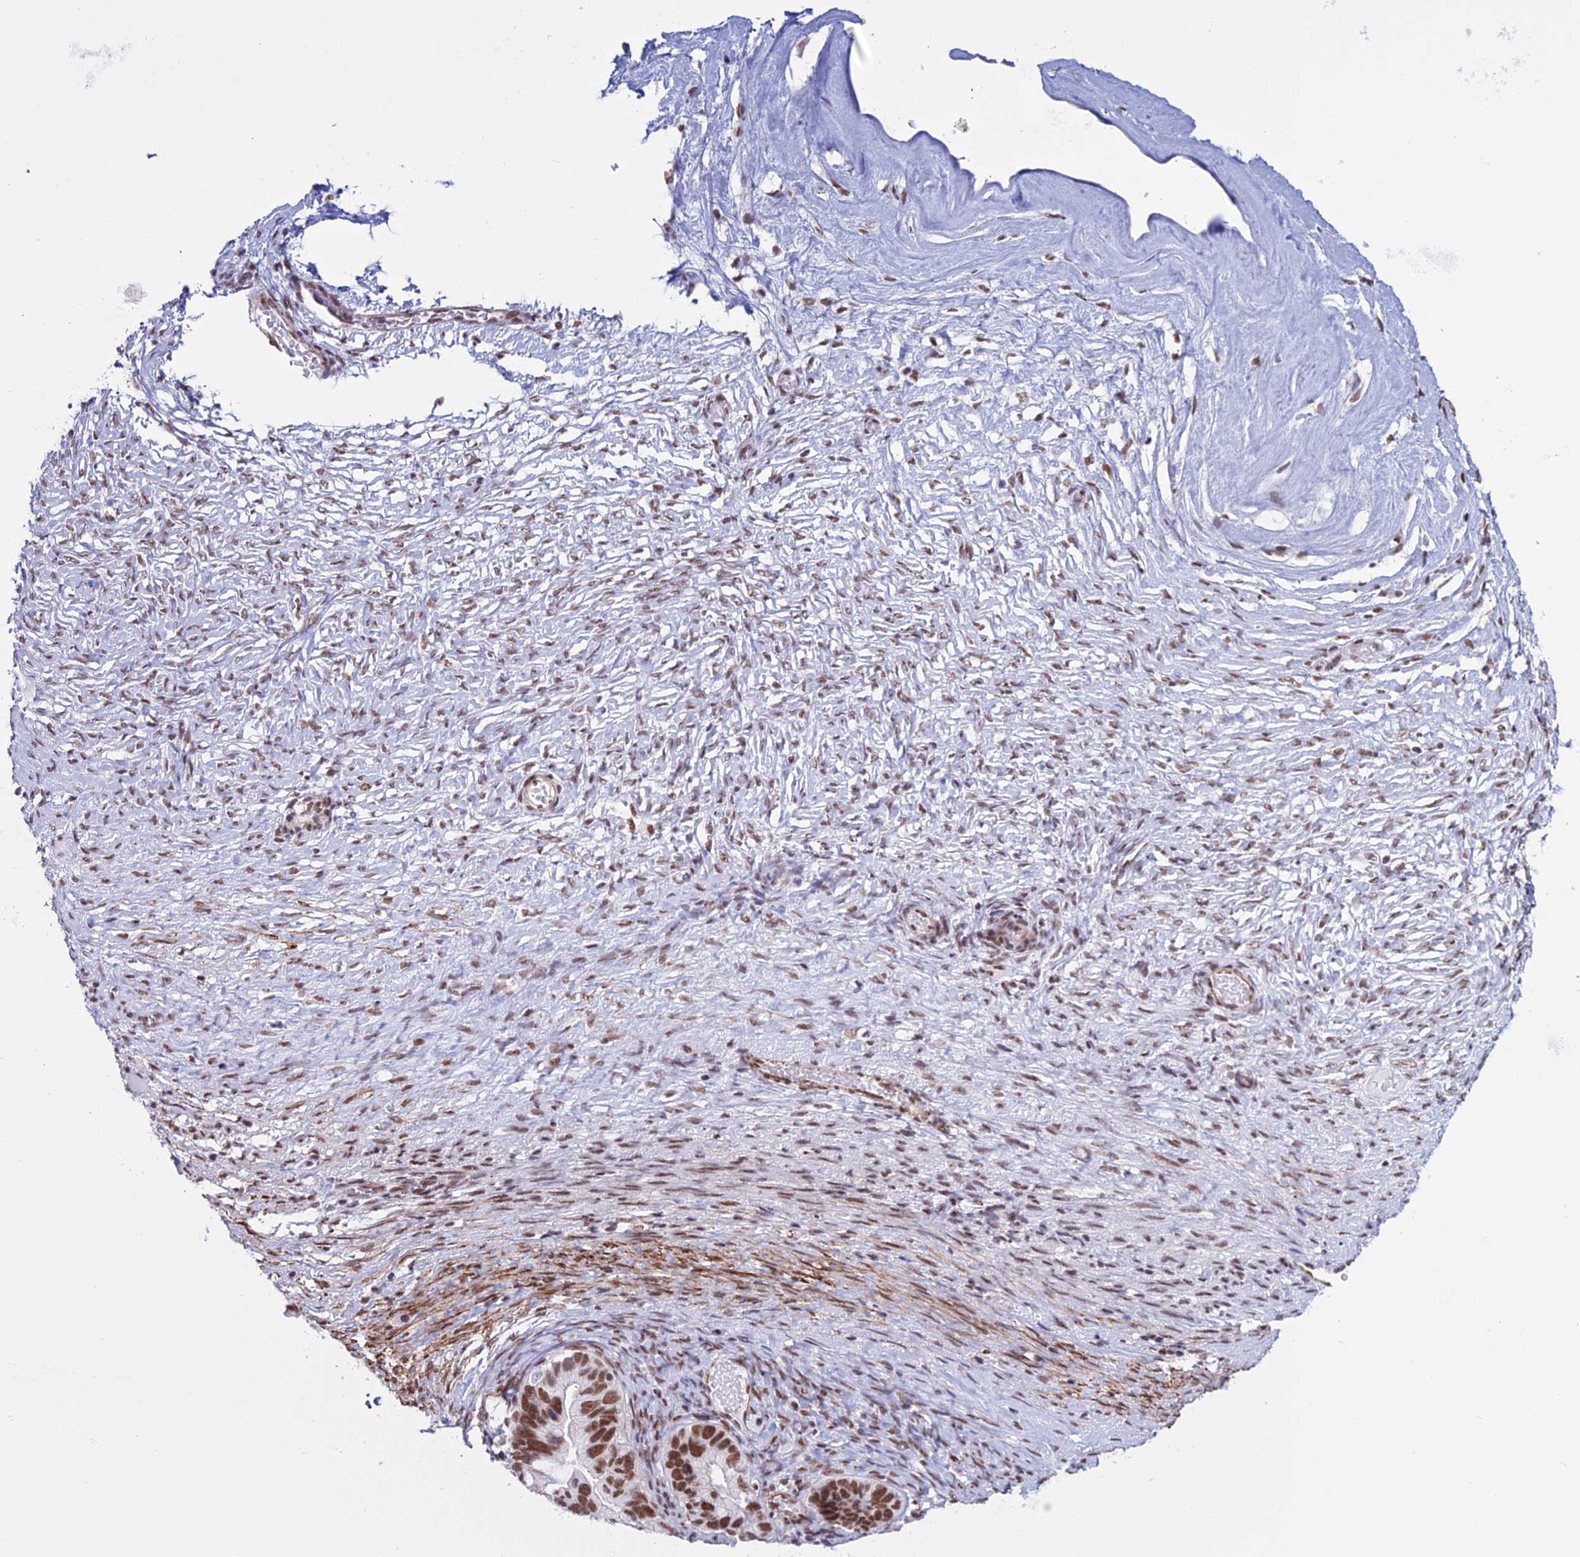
{"staining": {"intensity": "moderate", "quantity": ">75%", "location": "nuclear"}, "tissue": "ovarian cancer", "cell_type": "Tumor cells", "image_type": "cancer", "snomed": [{"axis": "morphology", "description": "Cystadenocarcinoma, serous, NOS"}, {"axis": "topography", "description": "Ovary"}], "caption": "Protein staining of ovarian cancer (serous cystadenocarcinoma) tissue shows moderate nuclear positivity in about >75% of tumor cells. The protein of interest is shown in brown color, while the nuclei are stained blue.", "gene": "U2AF1", "patient": {"sex": "female", "age": 56}}